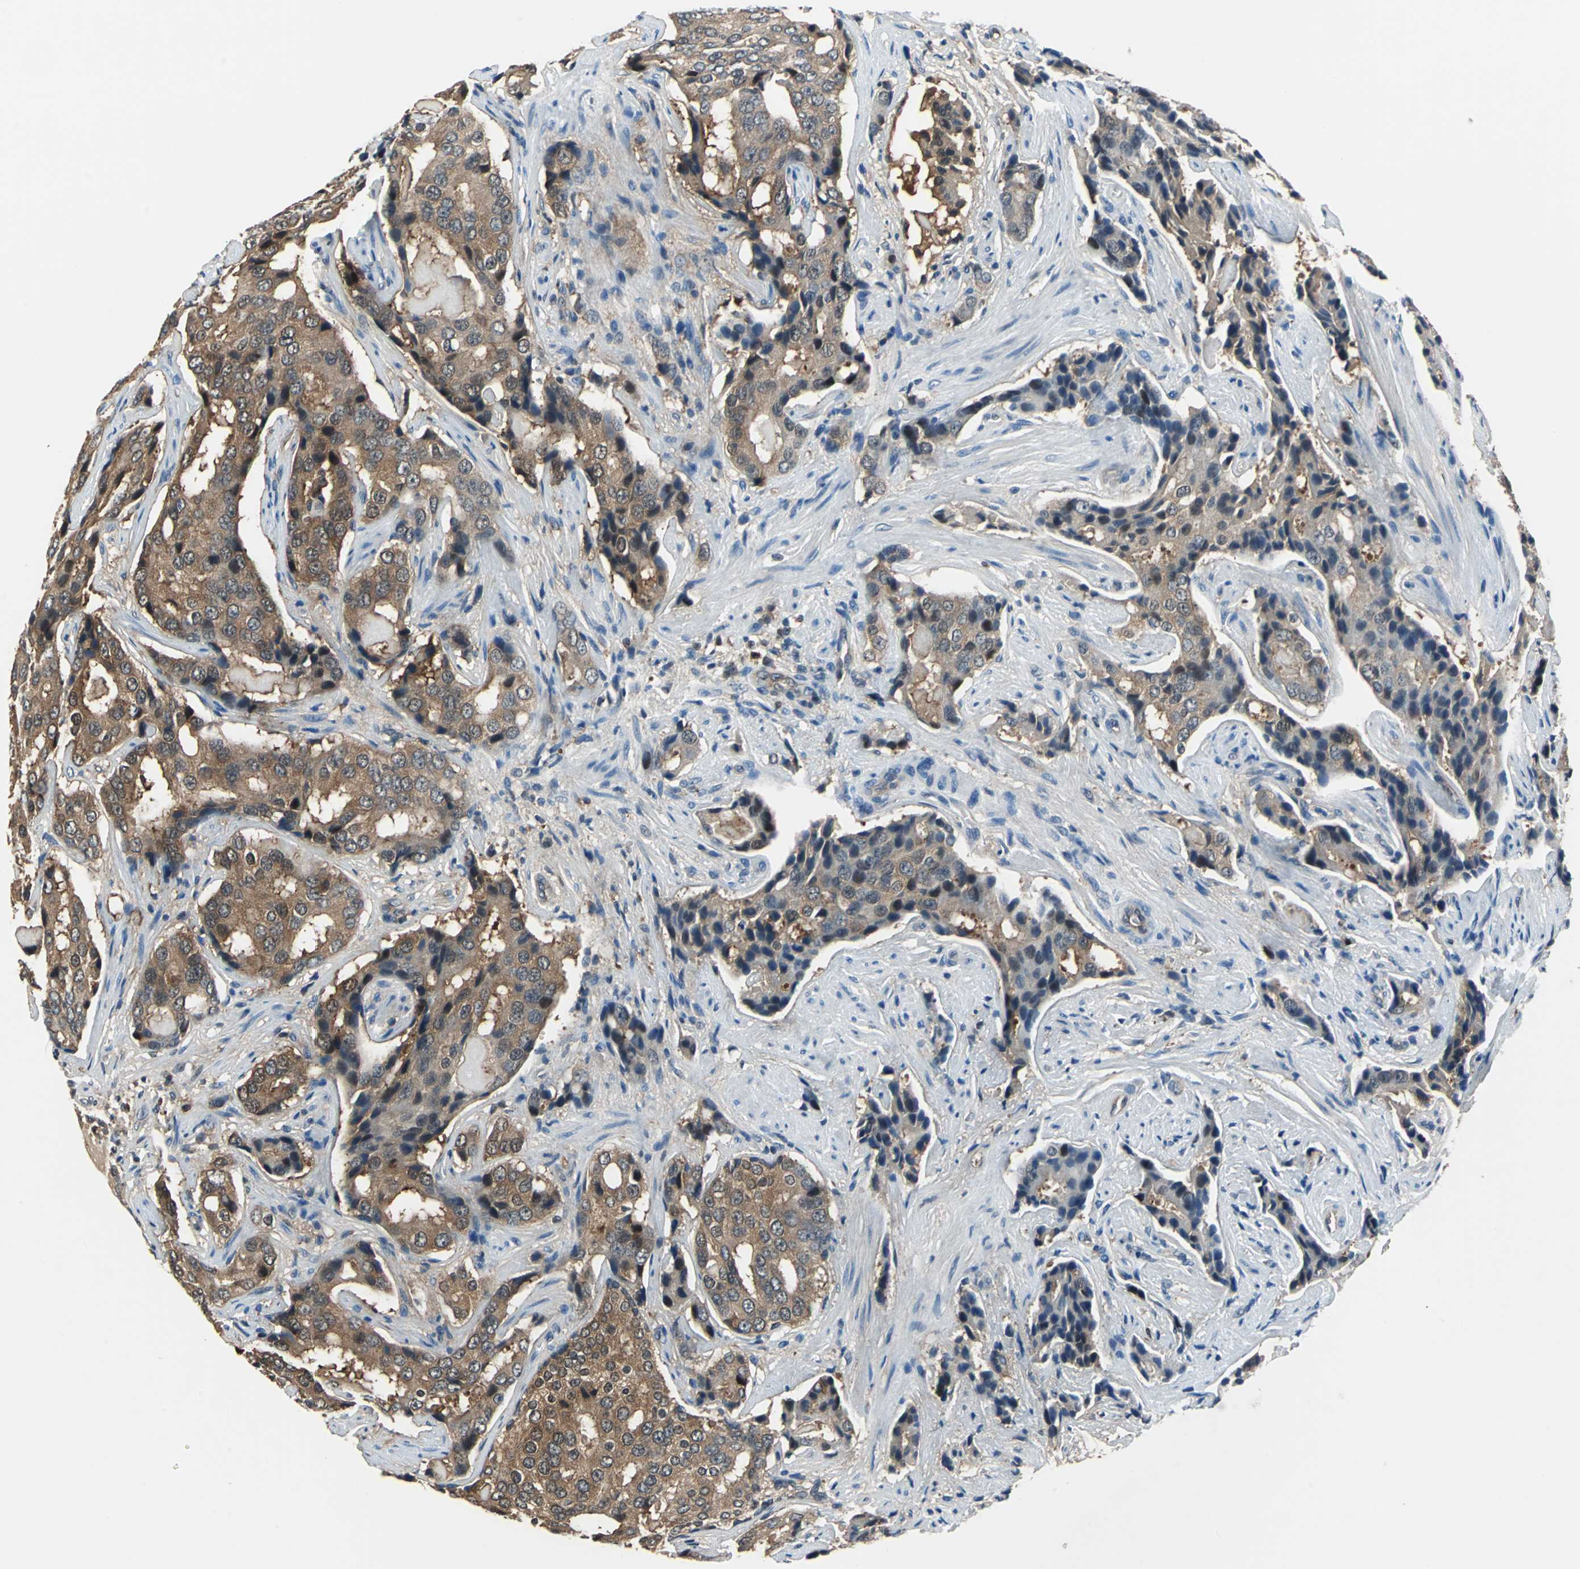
{"staining": {"intensity": "moderate", "quantity": ">75%", "location": "cytoplasmic/membranous,nuclear"}, "tissue": "prostate cancer", "cell_type": "Tumor cells", "image_type": "cancer", "snomed": [{"axis": "morphology", "description": "Adenocarcinoma, High grade"}, {"axis": "topography", "description": "Prostate"}], "caption": "Immunohistochemical staining of human adenocarcinoma (high-grade) (prostate) shows medium levels of moderate cytoplasmic/membranous and nuclear positivity in about >75% of tumor cells.", "gene": "PSME1", "patient": {"sex": "male", "age": 58}}